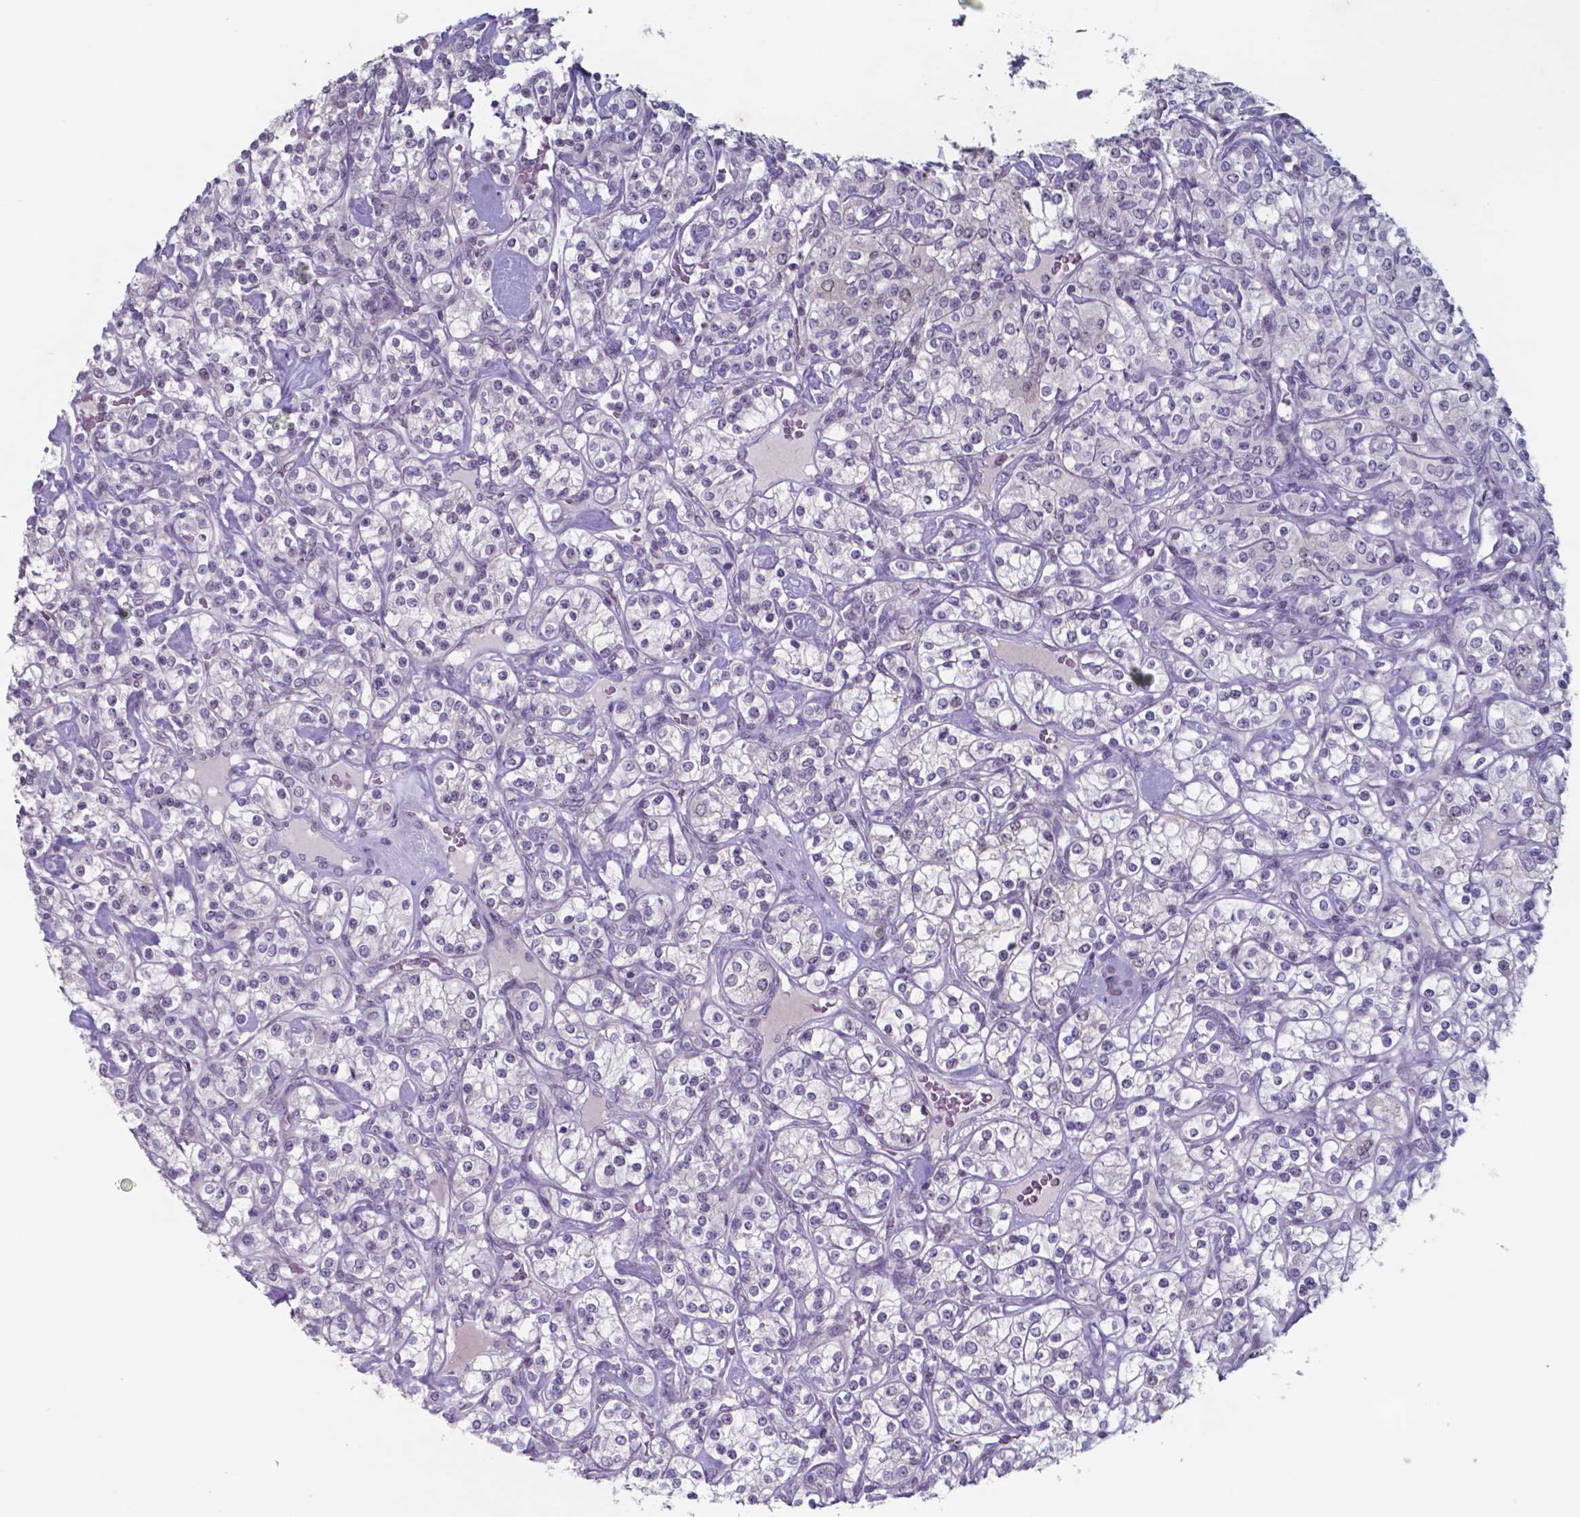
{"staining": {"intensity": "negative", "quantity": "none", "location": "none"}, "tissue": "renal cancer", "cell_type": "Tumor cells", "image_type": "cancer", "snomed": [{"axis": "morphology", "description": "Adenocarcinoma, NOS"}, {"axis": "topography", "description": "Kidney"}], "caption": "This is a photomicrograph of IHC staining of adenocarcinoma (renal), which shows no staining in tumor cells.", "gene": "TDP2", "patient": {"sex": "male", "age": 77}}